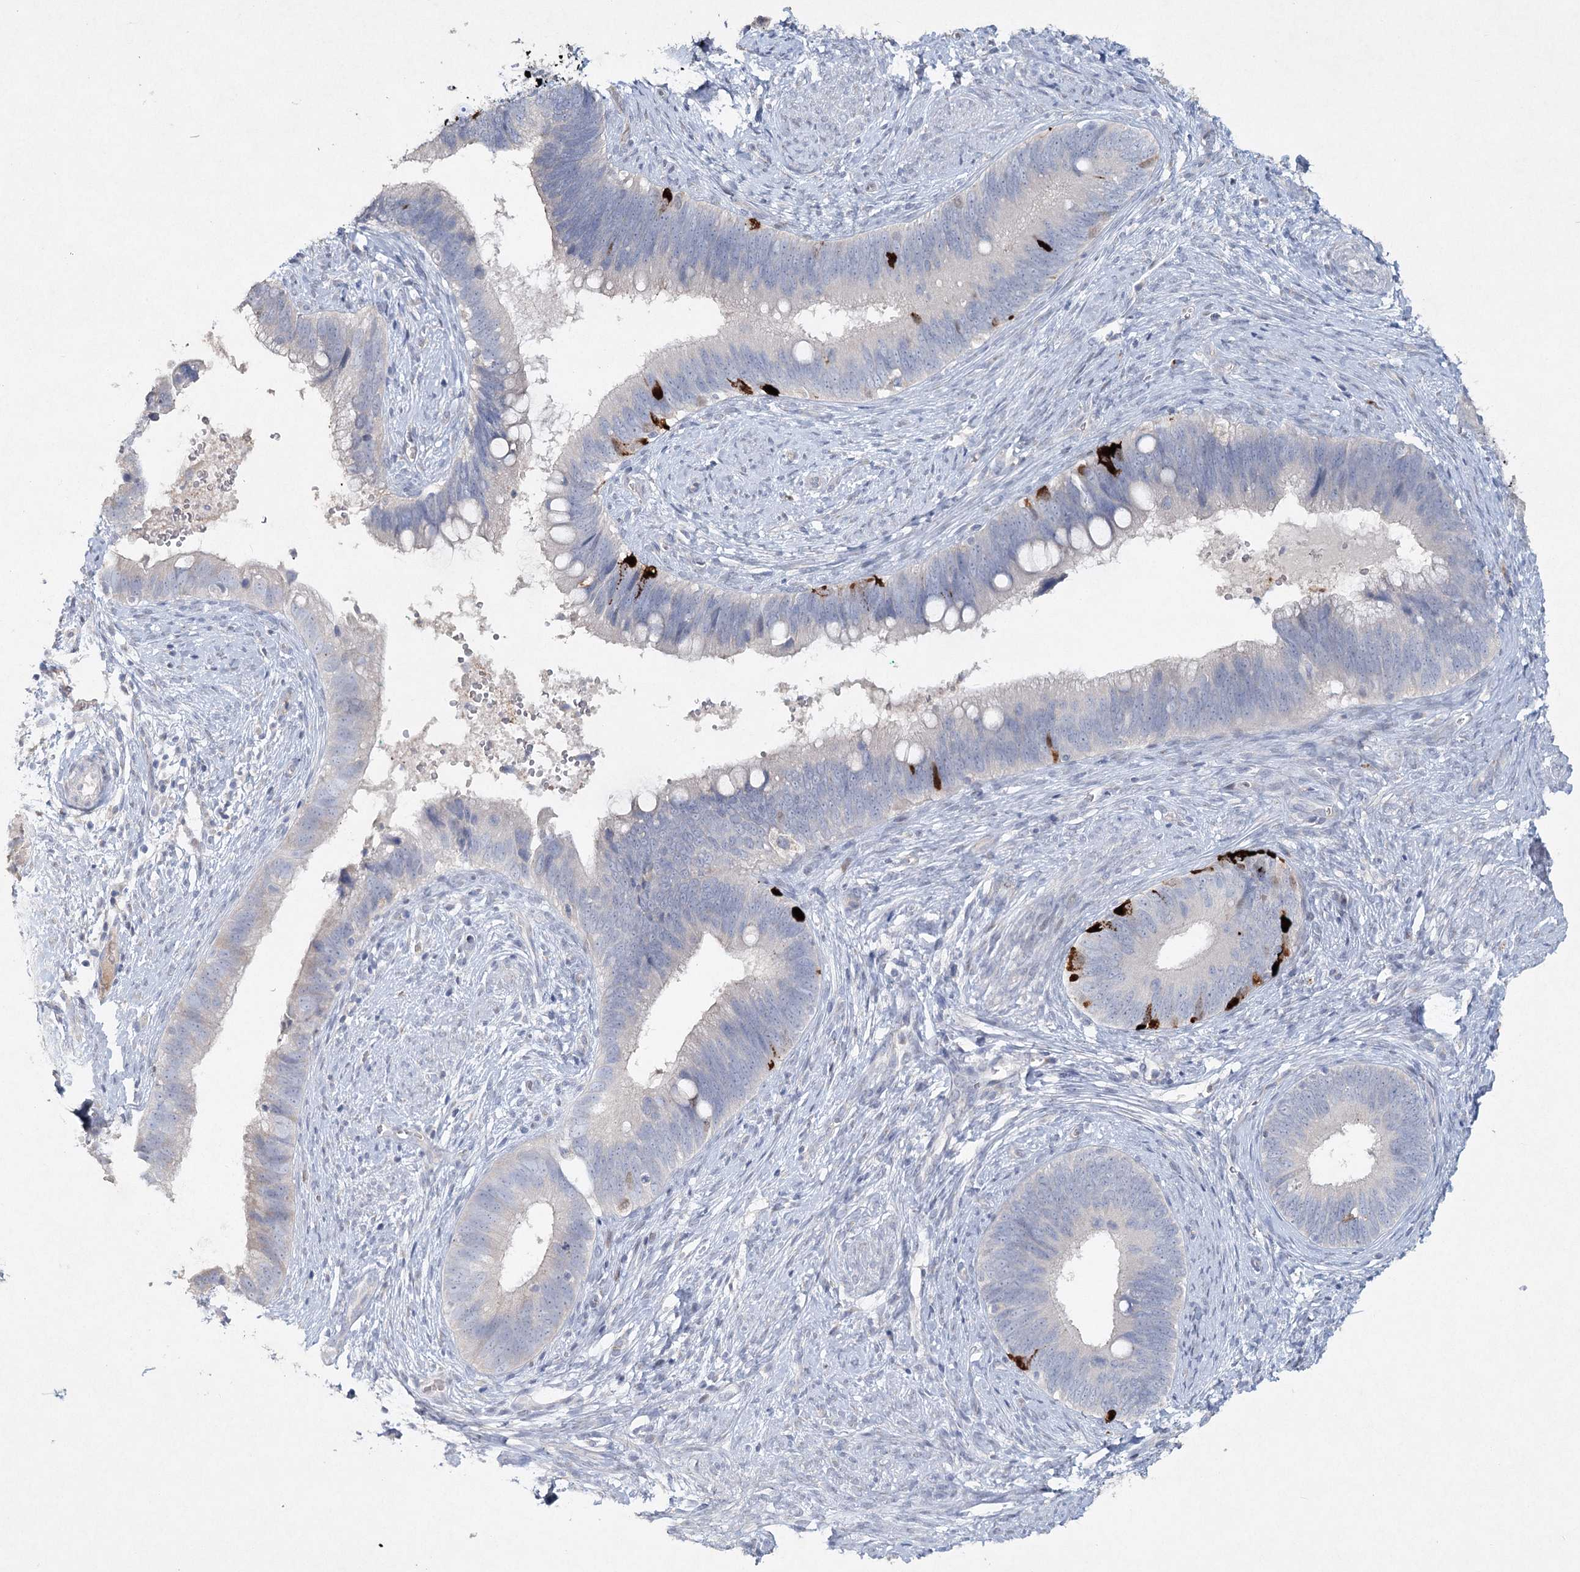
{"staining": {"intensity": "negative", "quantity": "none", "location": "none"}, "tissue": "cervical cancer", "cell_type": "Tumor cells", "image_type": "cancer", "snomed": [{"axis": "morphology", "description": "Adenocarcinoma, NOS"}, {"axis": "topography", "description": "Cervix"}], "caption": "High power microscopy histopathology image of an immunohistochemistry (IHC) micrograph of cervical cancer (adenocarcinoma), revealing no significant staining in tumor cells.", "gene": "RFX6", "patient": {"sex": "female", "age": 42}}